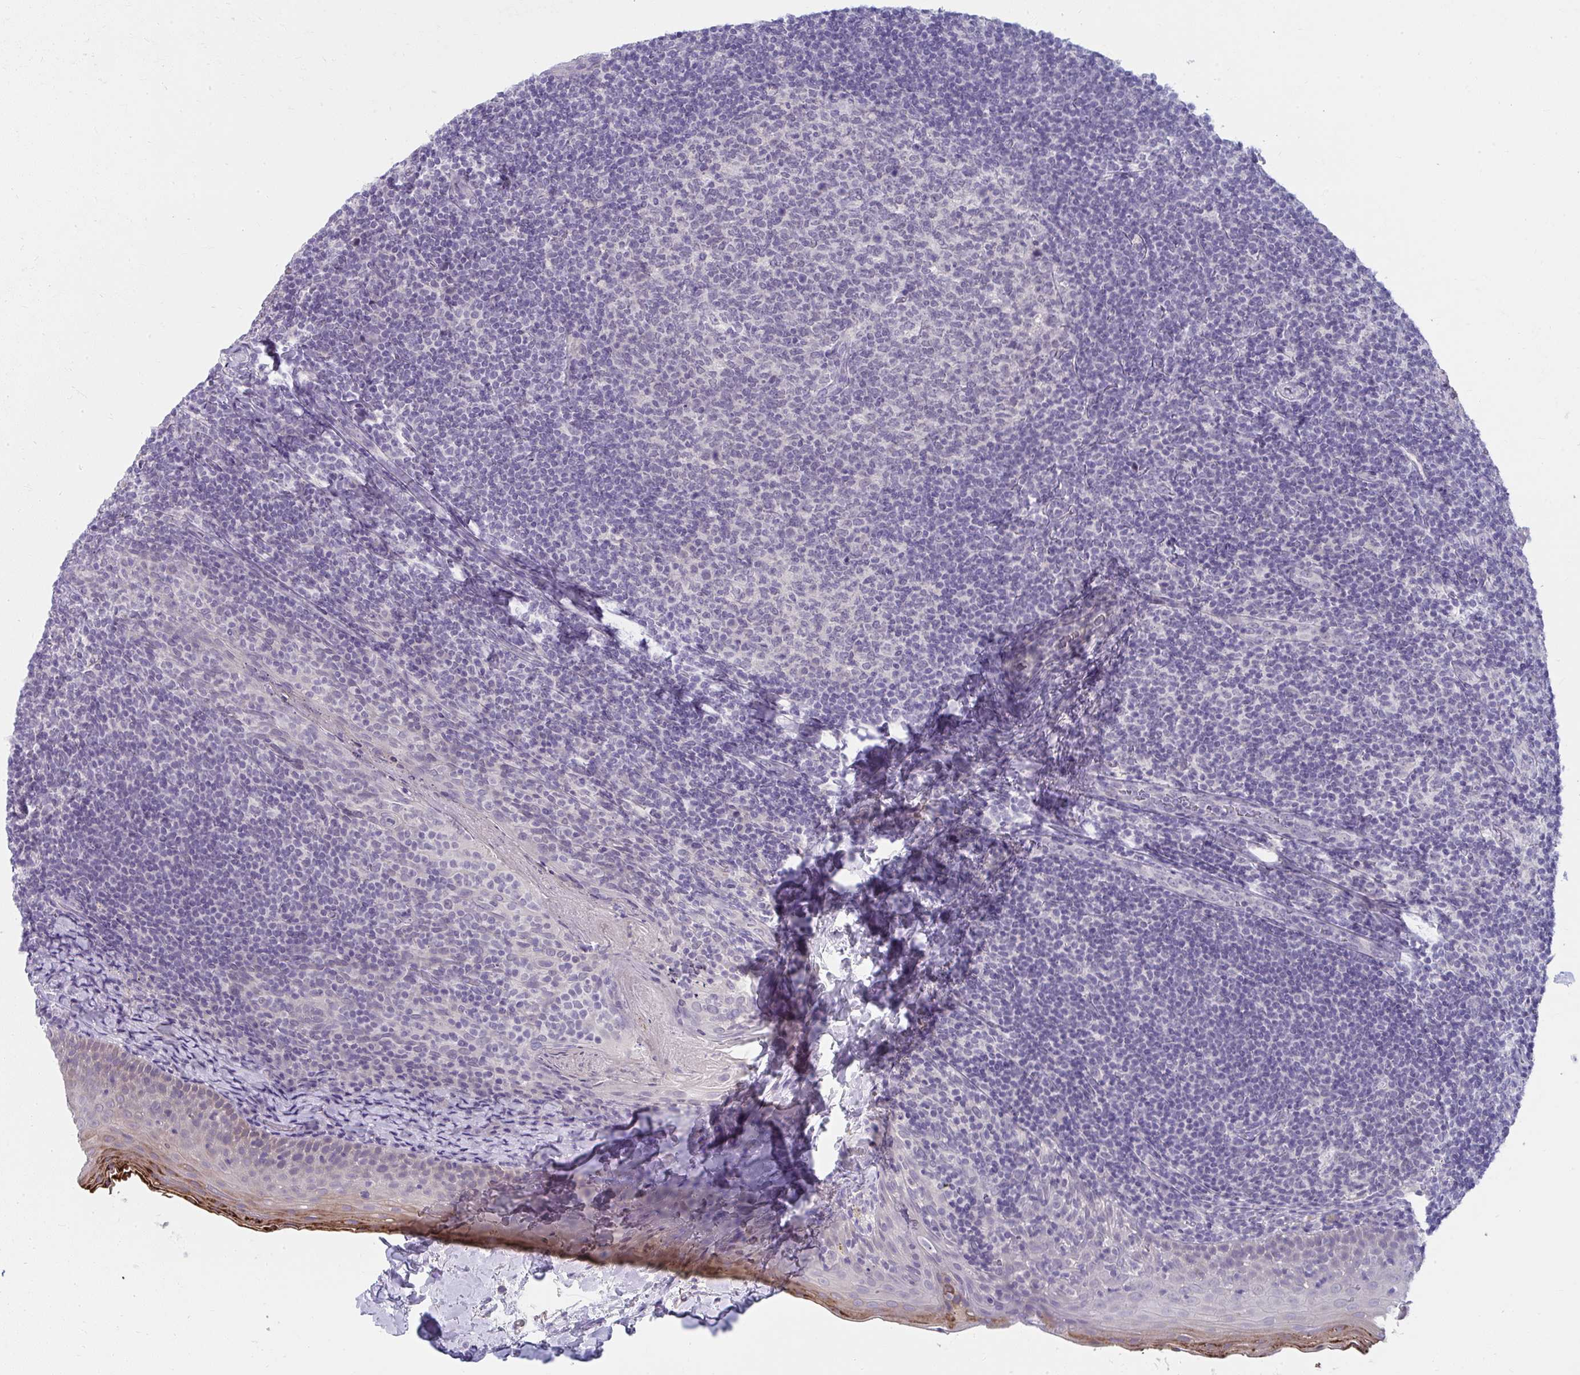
{"staining": {"intensity": "negative", "quantity": "none", "location": "none"}, "tissue": "tonsil", "cell_type": "Germinal center cells", "image_type": "normal", "snomed": [{"axis": "morphology", "description": "Normal tissue, NOS"}, {"axis": "topography", "description": "Tonsil"}], "caption": "Germinal center cells are negative for protein expression in unremarkable human tonsil. The staining was performed using DAB to visualize the protein expression in brown, while the nuclei were stained in blue with hematoxylin (Magnification: 20x).", "gene": "UGT3A2", "patient": {"sex": "female", "age": 10}}